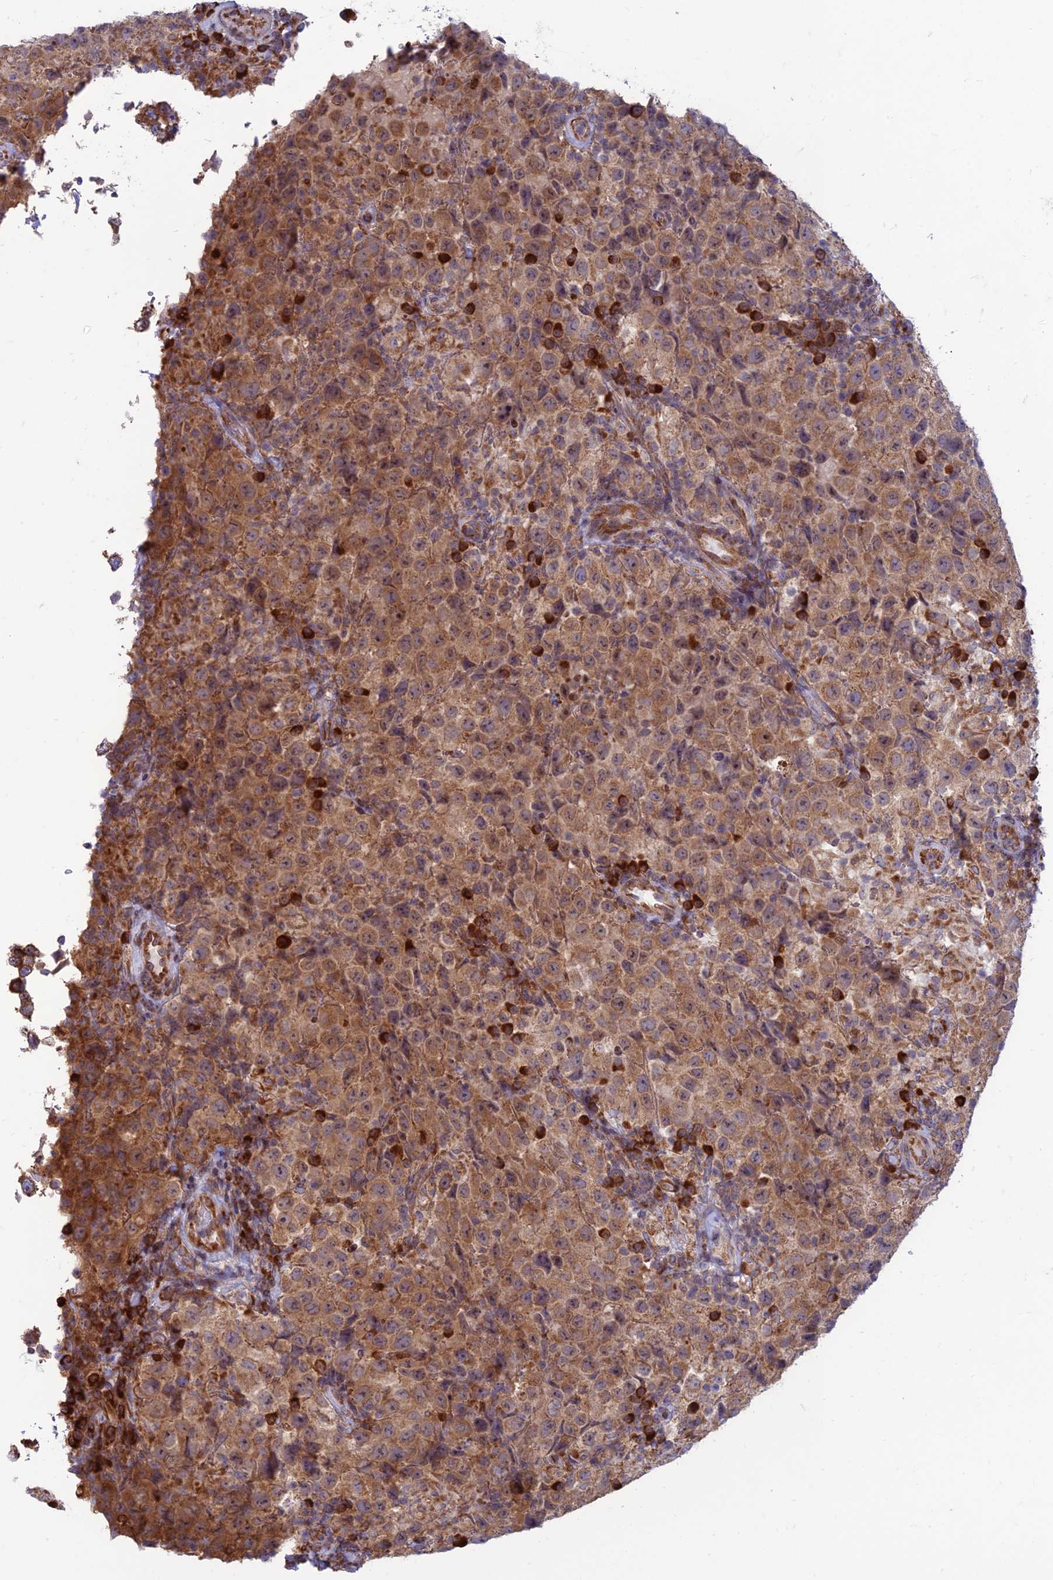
{"staining": {"intensity": "moderate", "quantity": ">75%", "location": "cytoplasmic/membranous"}, "tissue": "testis cancer", "cell_type": "Tumor cells", "image_type": "cancer", "snomed": [{"axis": "morphology", "description": "Seminoma, NOS"}, {"axis": "morphology", "description": "Carcinoma, Embryonal, NOS"}, {"axis": "topography", "description": "Testis"}], "caption": "Brown immunohistochemical staining in testis cancer (embryonal carcinoma) exhibits moderate cytoplasmic/membranous staining in about >75% of tumor cells.", "gene": "RPL17-C18orf32", "patient": {"sex": "male", "age": 41}}